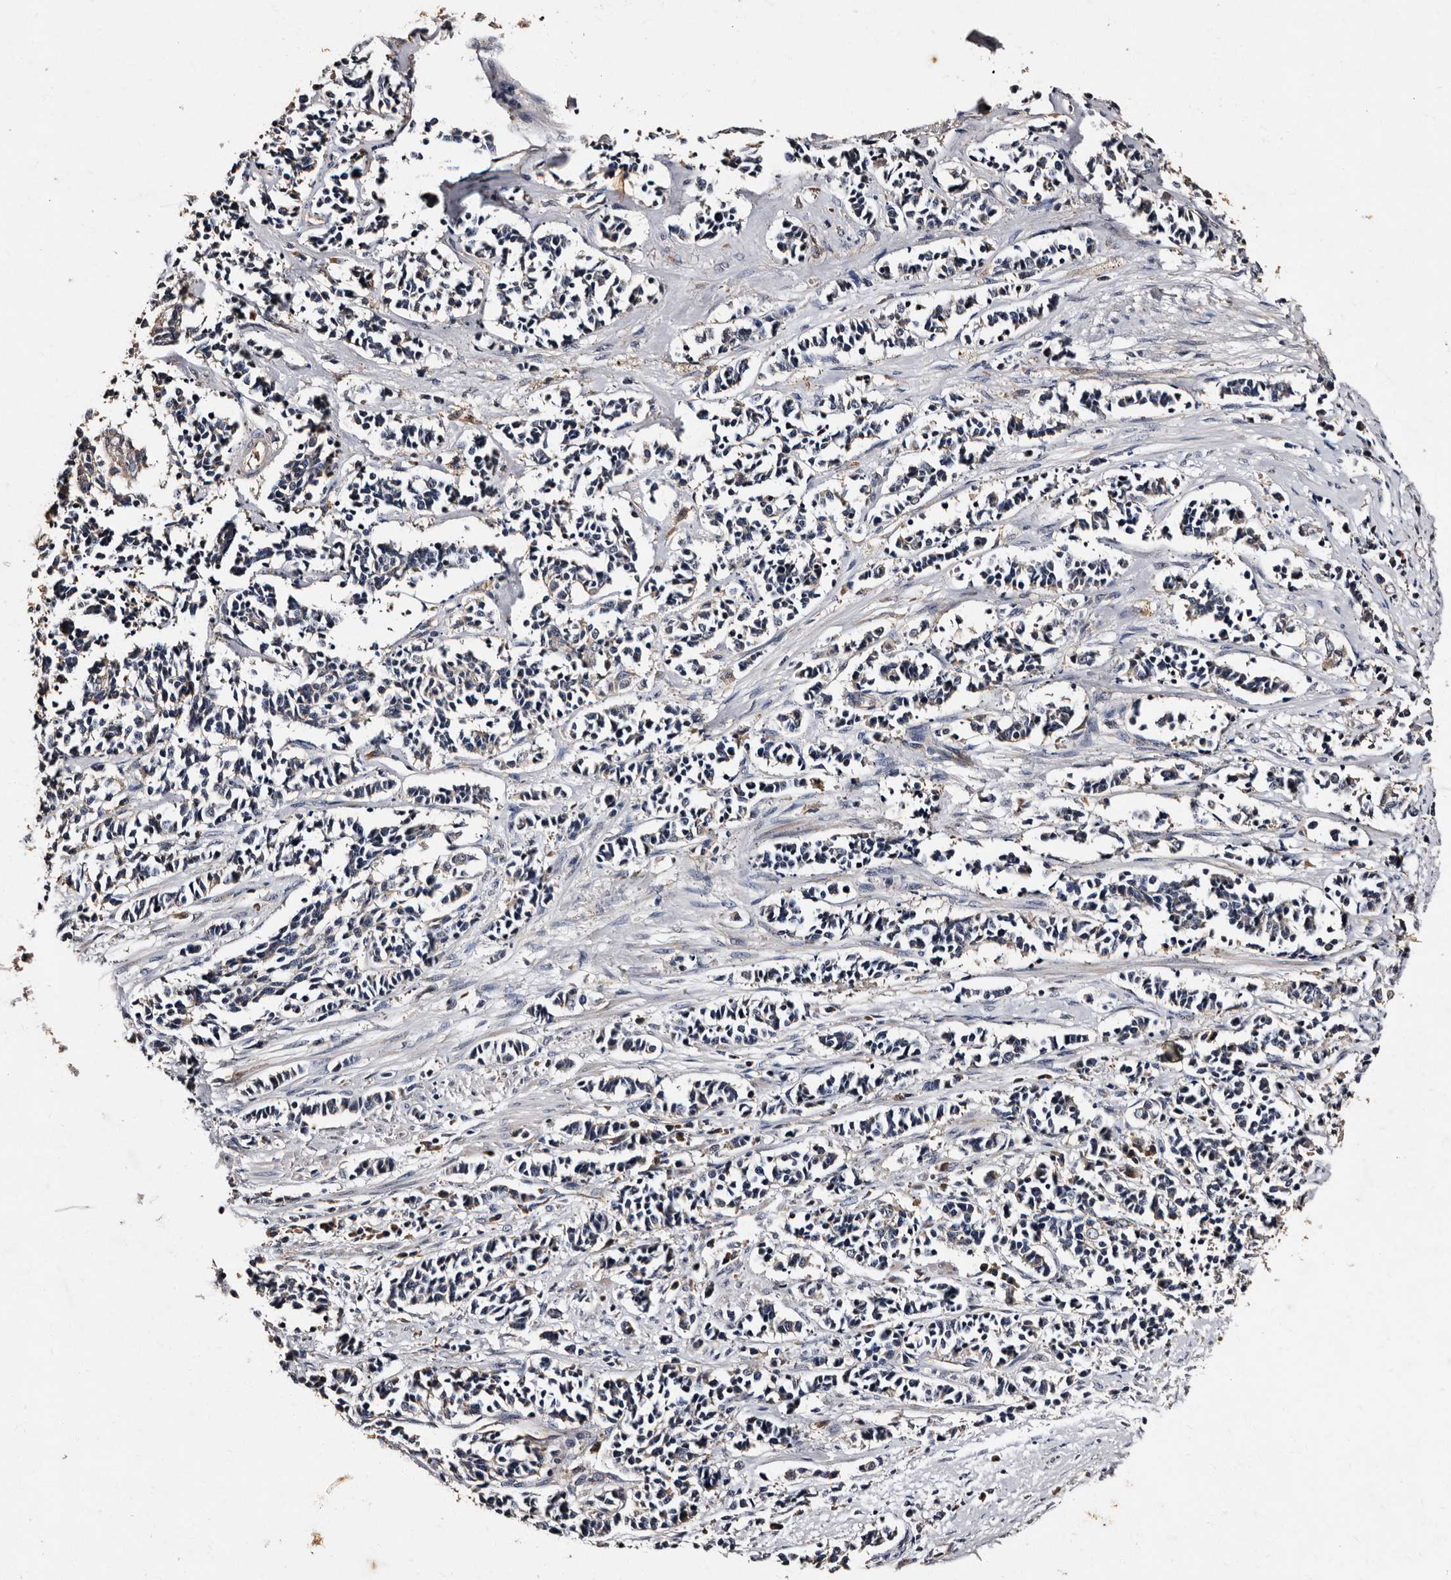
{"staining": {"intensity": "weak", "quantity": "<25%", "location": "cytoplasmic/membranous"}, "tissue": "cervical cancer", "cell_type": "Tumor cells", "image_type": "cancer", "snomed": [{"axis": "morphology", "description": "Normal tissue, NOS"}, {"axis": "morphology", "description": "Squamous cell carcinoma, NOS"}, {"axis": "topography", "description": "Cervix"}], "caption": "The histopathology image displays no significant expression in tumor cells of cervical cancer (squamous cell carcinoma). (DAB (3,3'-diaminobenzidine) immunohistochemistry with hematoxylin counter stain).", "gene": "ADCK5", "patient": {"sex": "female", "age": 35}}